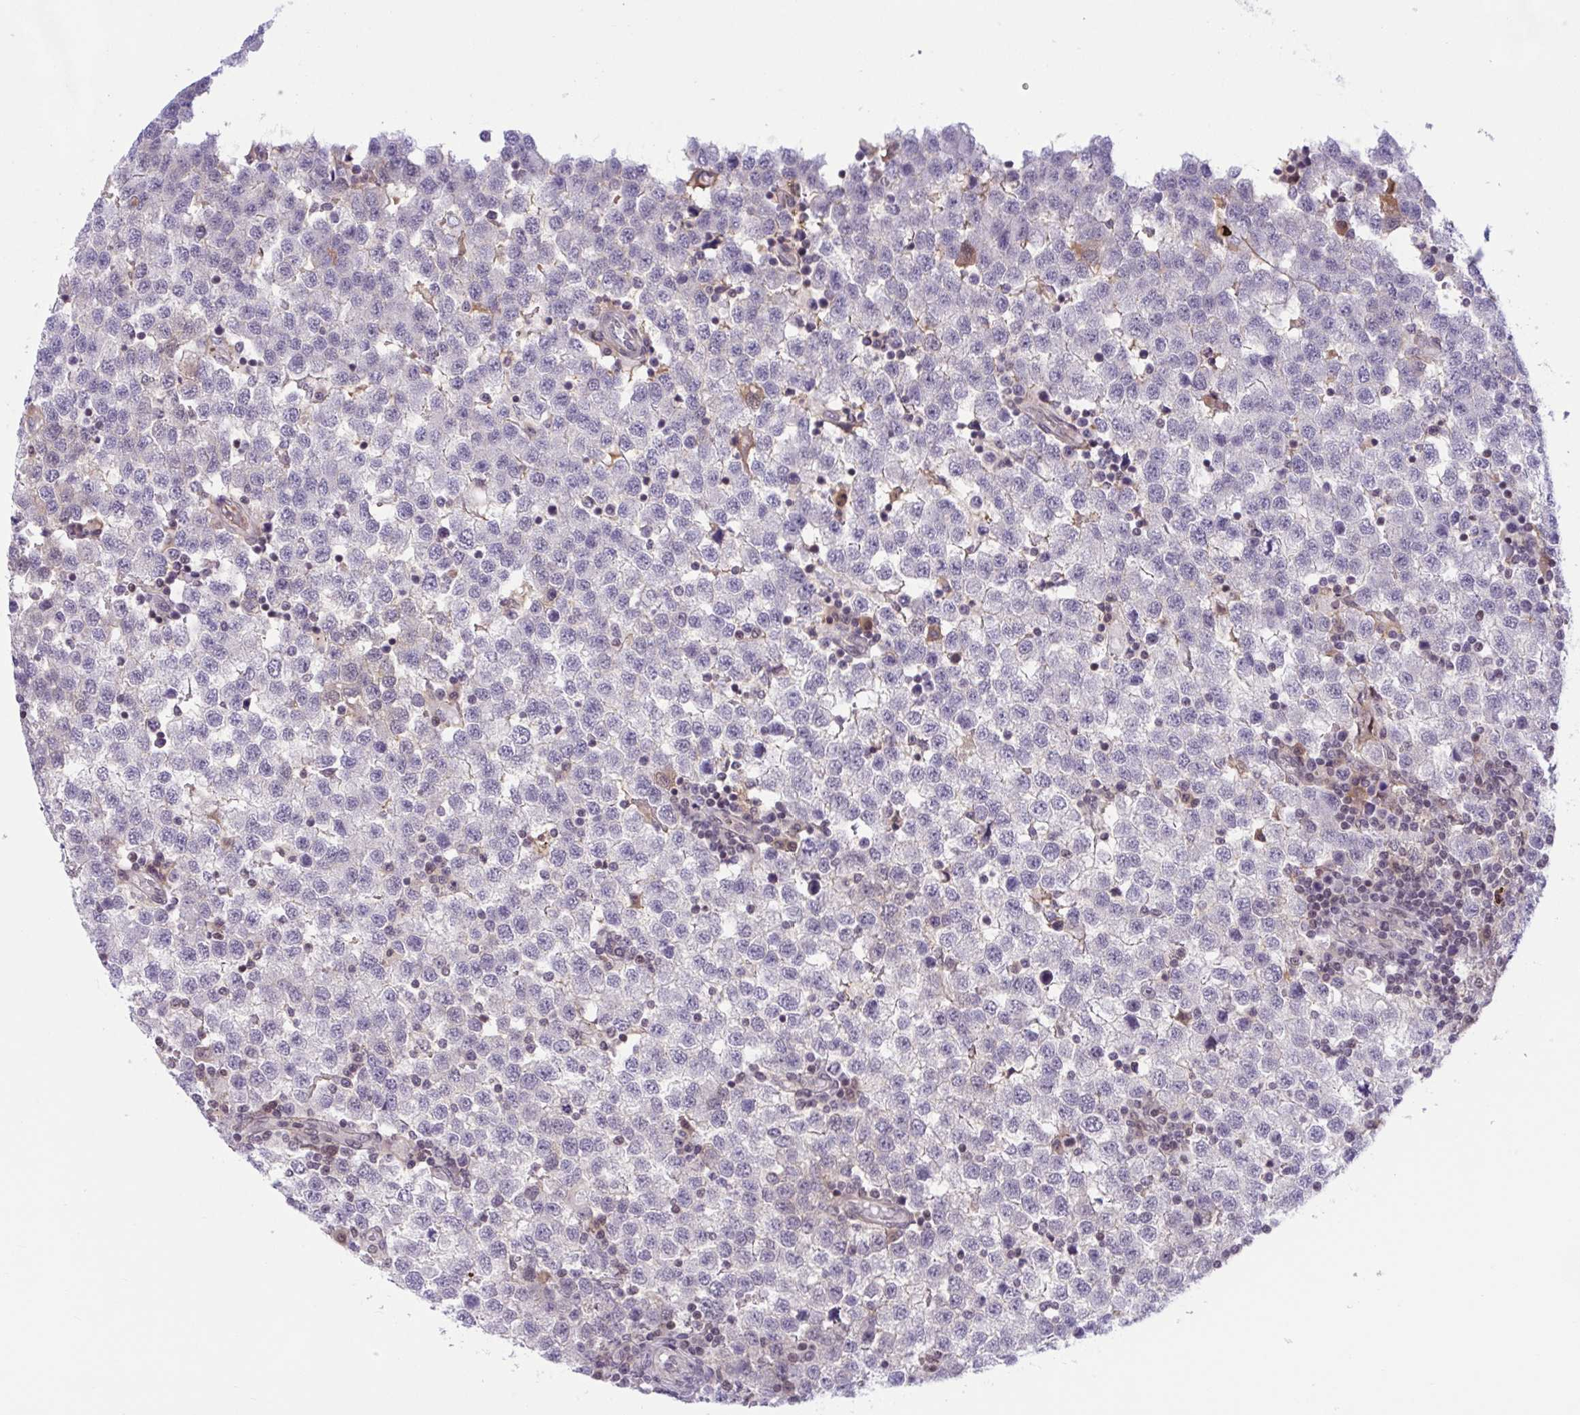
{"staining": {"intensity": "negative", "quantity": "none", "location": "none"}, "tissue": "testis cancer", "cell_type": "Tumor cells", "image_type": "cancer", "snomed": [{"axis": "morphology", "description": "Seminoma, NOS"}, {"axis": "topography", "description": "Testis"}], "caption": "This is an IHC photomicrograph of human seminoma (testis). There is no positivity in tumor cells.", "gene": "TTC7B", "patient": {"sex": "male", "age": 34}}